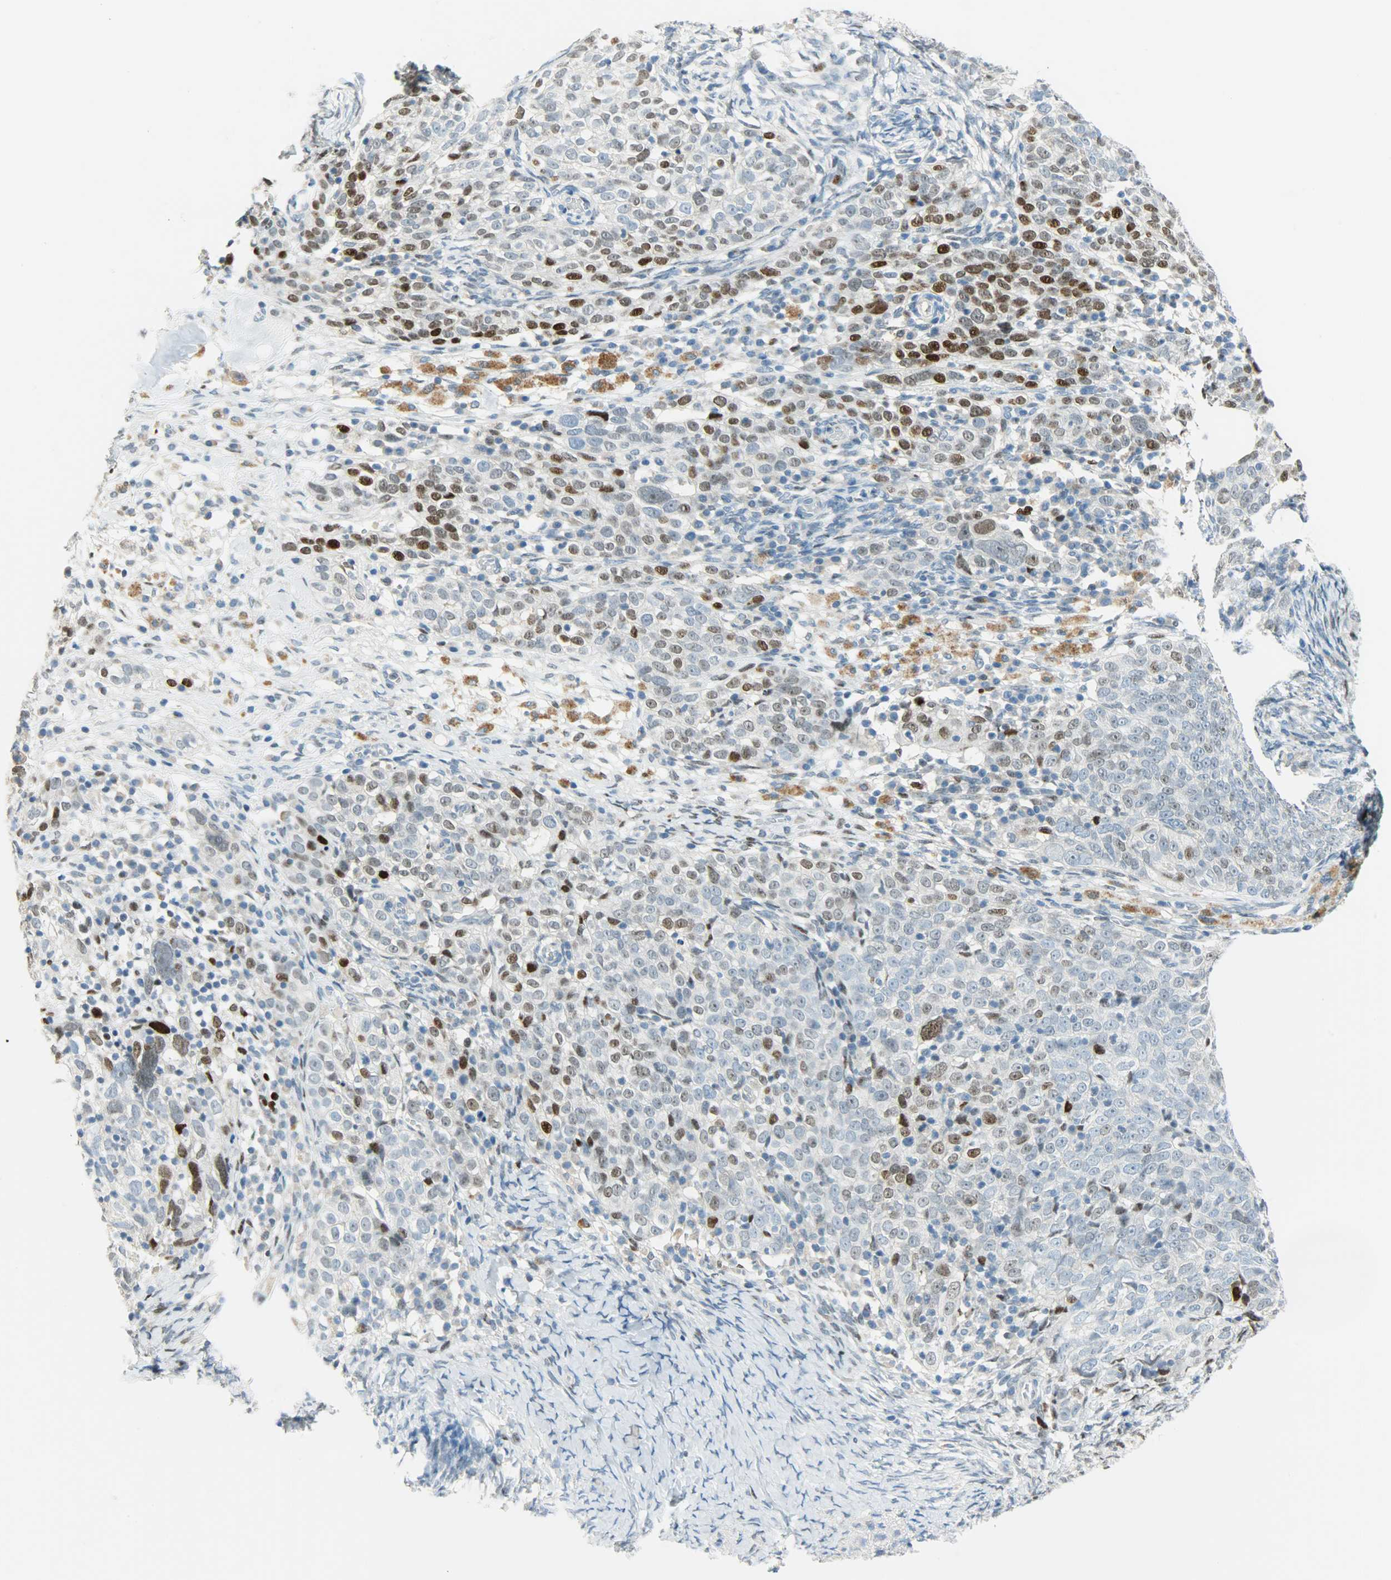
{"staining": {"intensity": "weak", "quantity": "<25%", "location": "nuclear"}, "tissue": "ovarian cancer", "cell_type": "Tumor cells", "image_type": "cancer", "snomed": [{"axis": "morphology", "description": "Normal tissue, NOS"}, {"axis": "morphology", "description": "Cystadenocarcinoma, serous, NOS"}, {"axis": "topography", "description": "Ovary"}], "caption": "Histopathology image shows no protein expression in tumor cells of ovarian serous cystadenocarcinoma tissue.", "gene": "JUNB", "patient": {"sex": "female", "age": 62}}